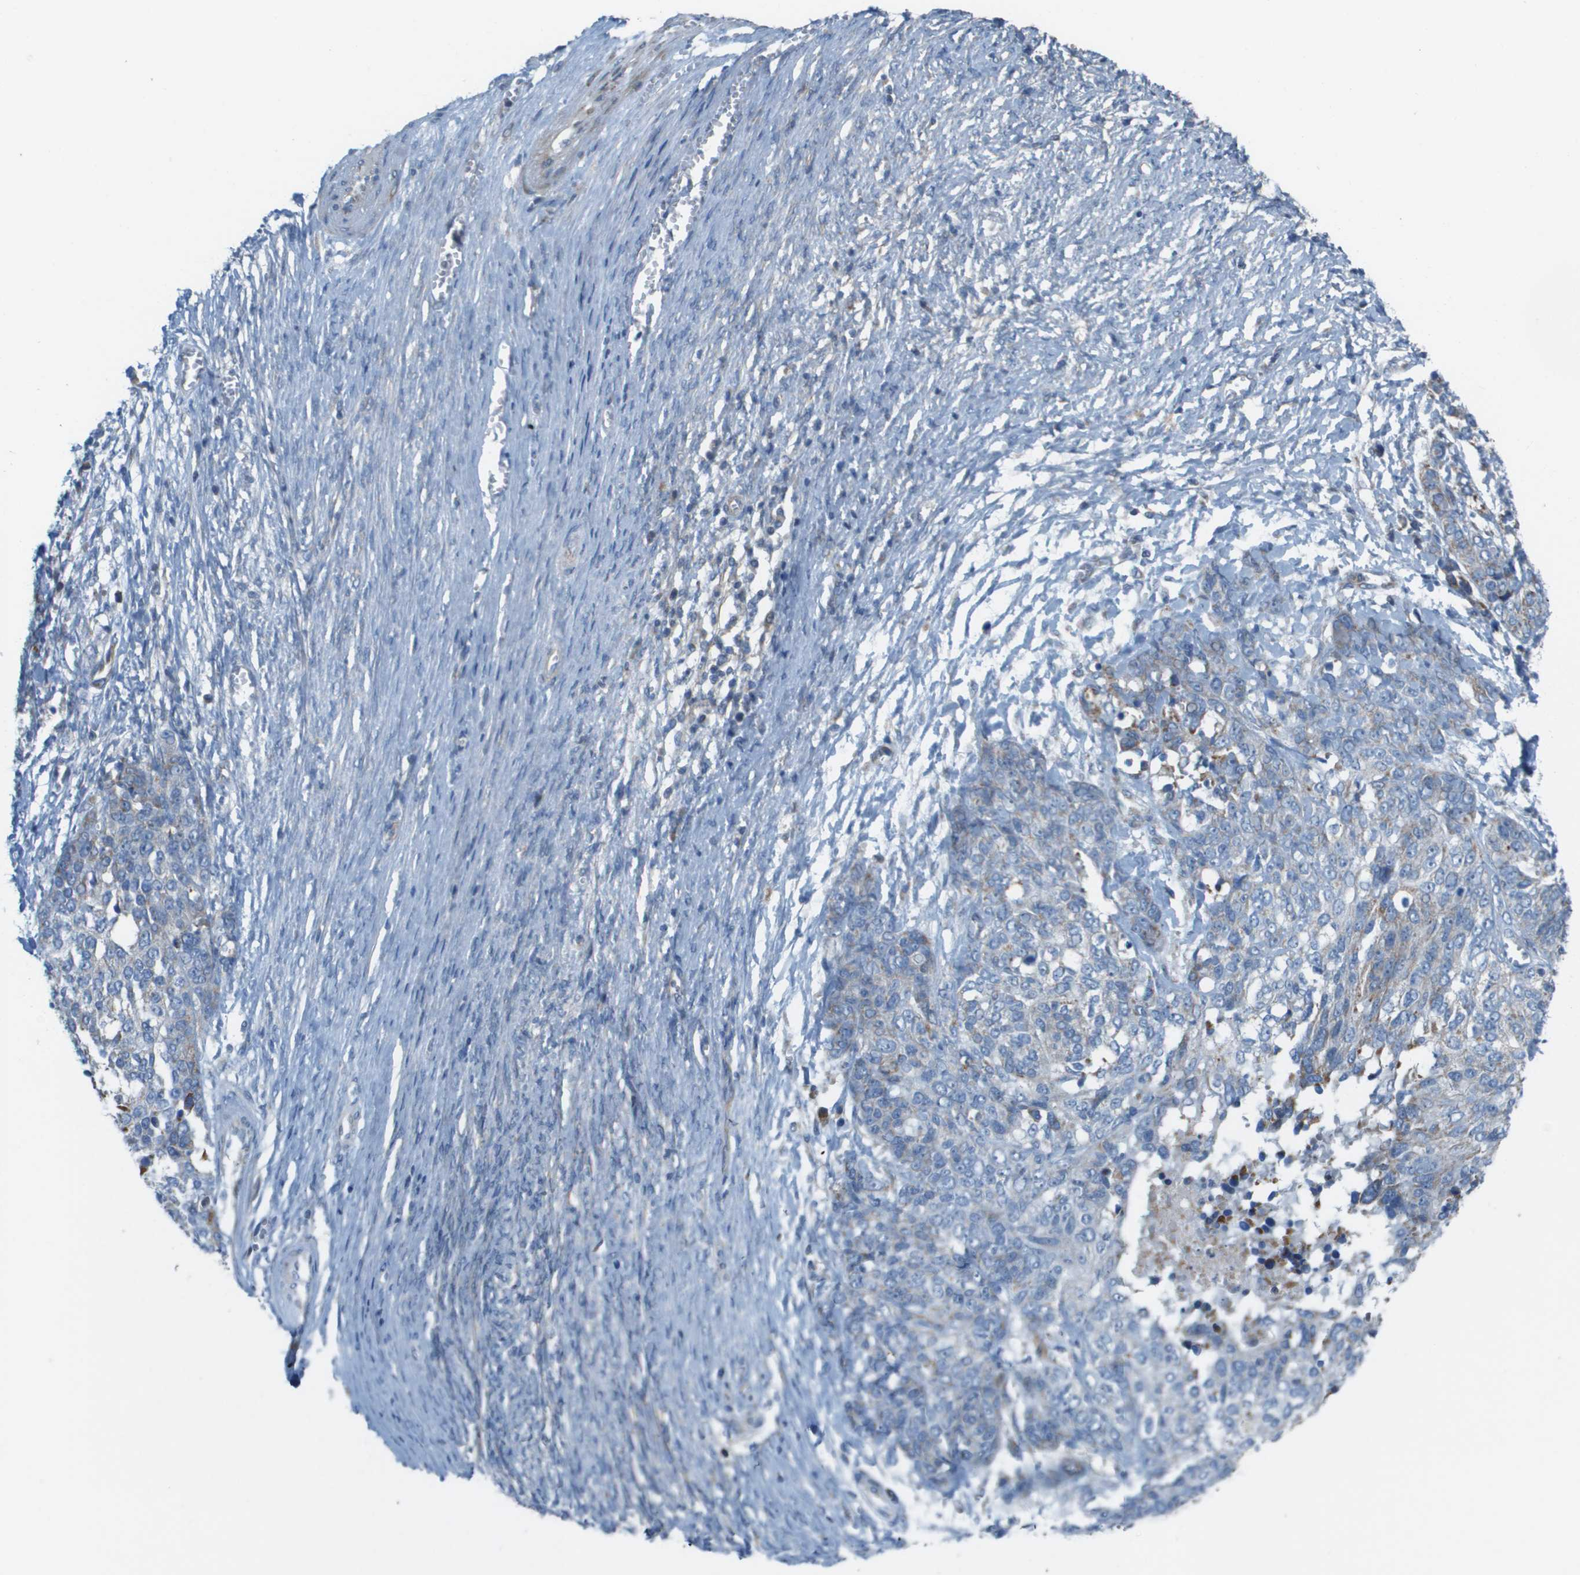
{"staining": {"intensity": "moderate", "quantity": "<25%", "location": "cytoplasmic/membranous"}, "tissue": "ovarian cancer", "cell_type": "Tumor cells", "image_type": "cancer", "snomed": [{"axis": "morphology", "description": "Cystadenocarcinoma, serous, NOS"}, {"axis": "topography", "description": "Ovary"}], "caption": "There is low levels of moderate cytoplasmic/membranous staining in tumor cells of serous cystadenocarcinoma (ovarian), as demonstrated by immunohistochemical staining (brown color).", "gene": "GALNT6", "patient": {"sex": "female", "age": 44}}